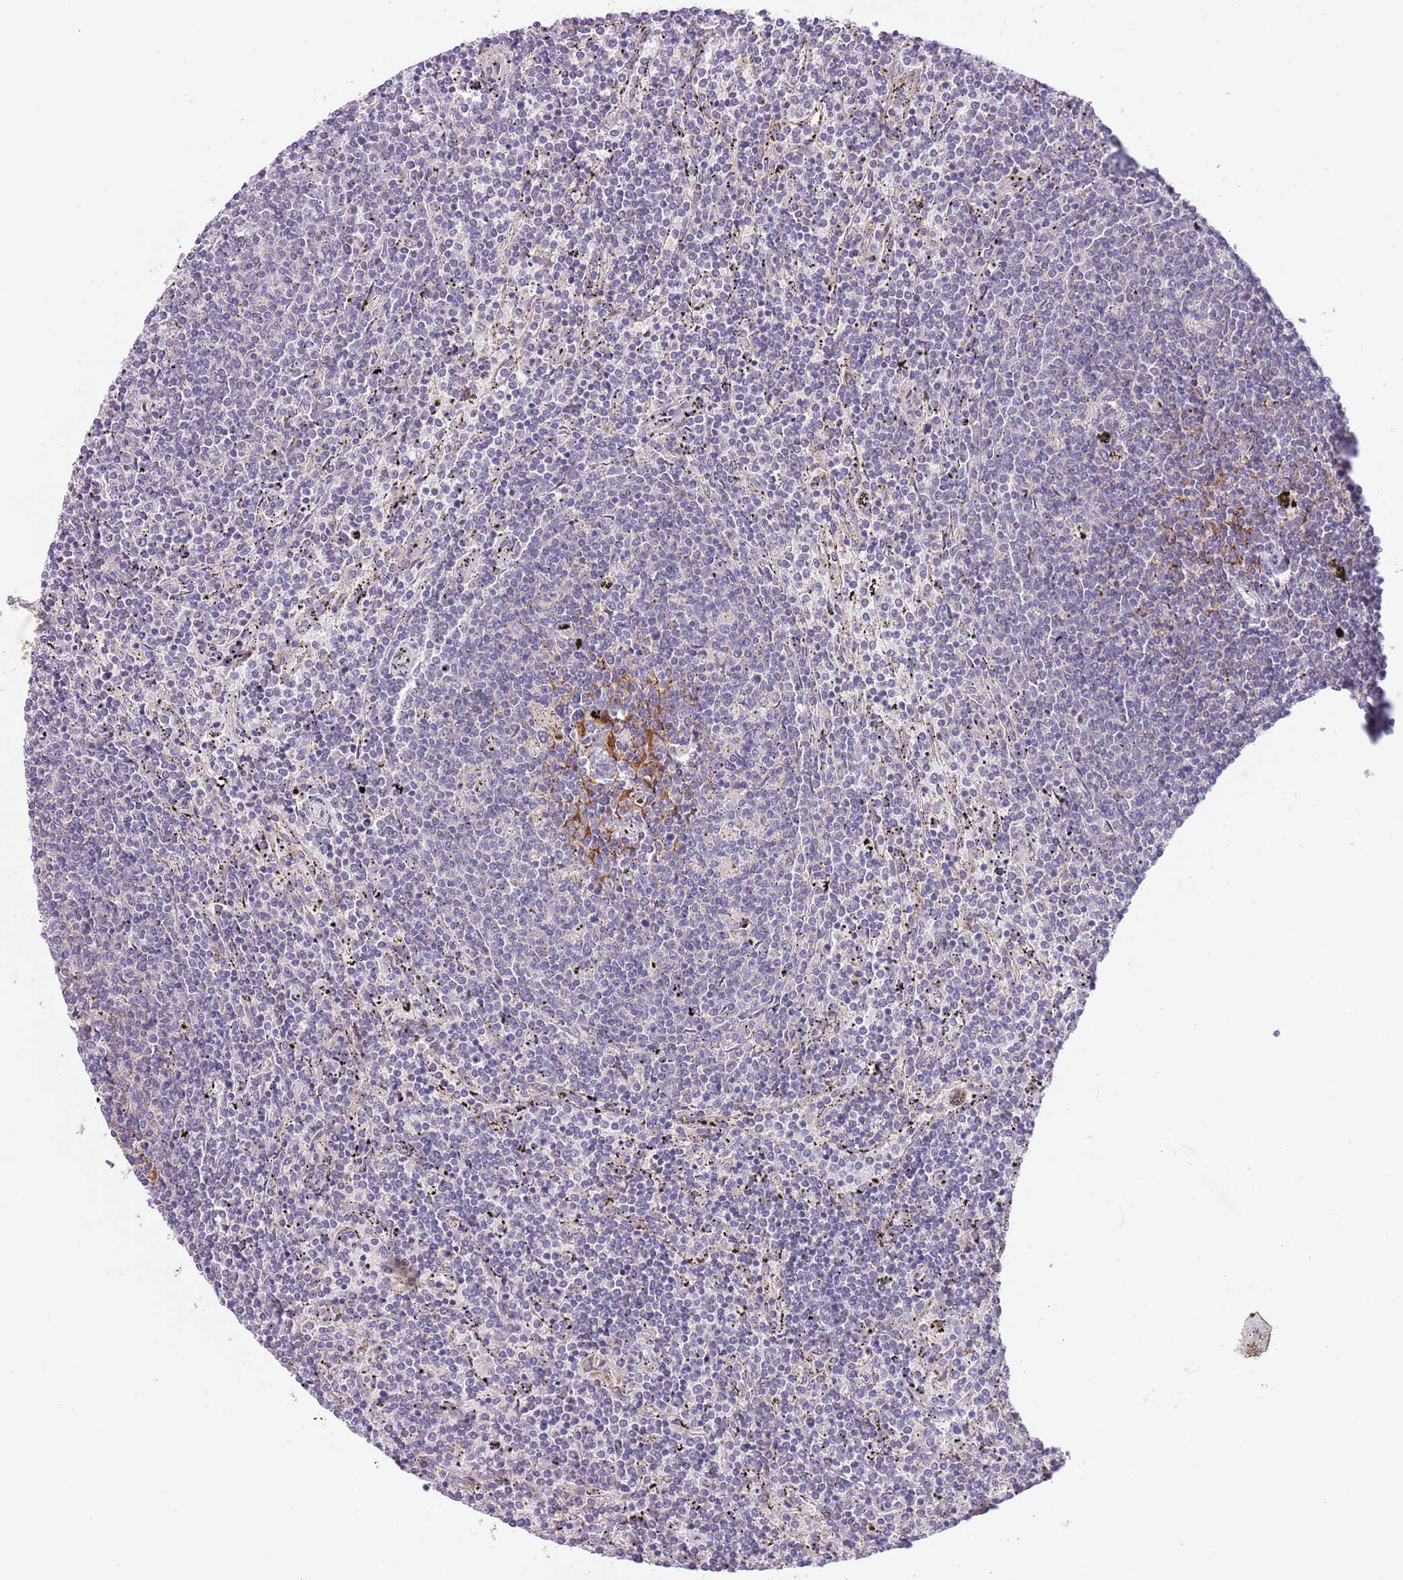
{"staining": {"intensity": "negative", "quantity": "none", "location": "none"}, "tissue": "lymphoma", "cell_type": "Tumor cells", "image_type": "cancer", "snomed": [{"axis": "morphology", "description": "Malignant lymphoma, non-Hodgkin's type, Low grade"}, {"axis": "topography", "description": "Spleen"}], "caption": "A high-resolution photomicrograph shows immunohistochemistry (IHC) staining of lymphoma, which reveals no significant positivity in tumor cells.", "gene": "AP1S2", "patient": {"sex": "female", "age": 50}}